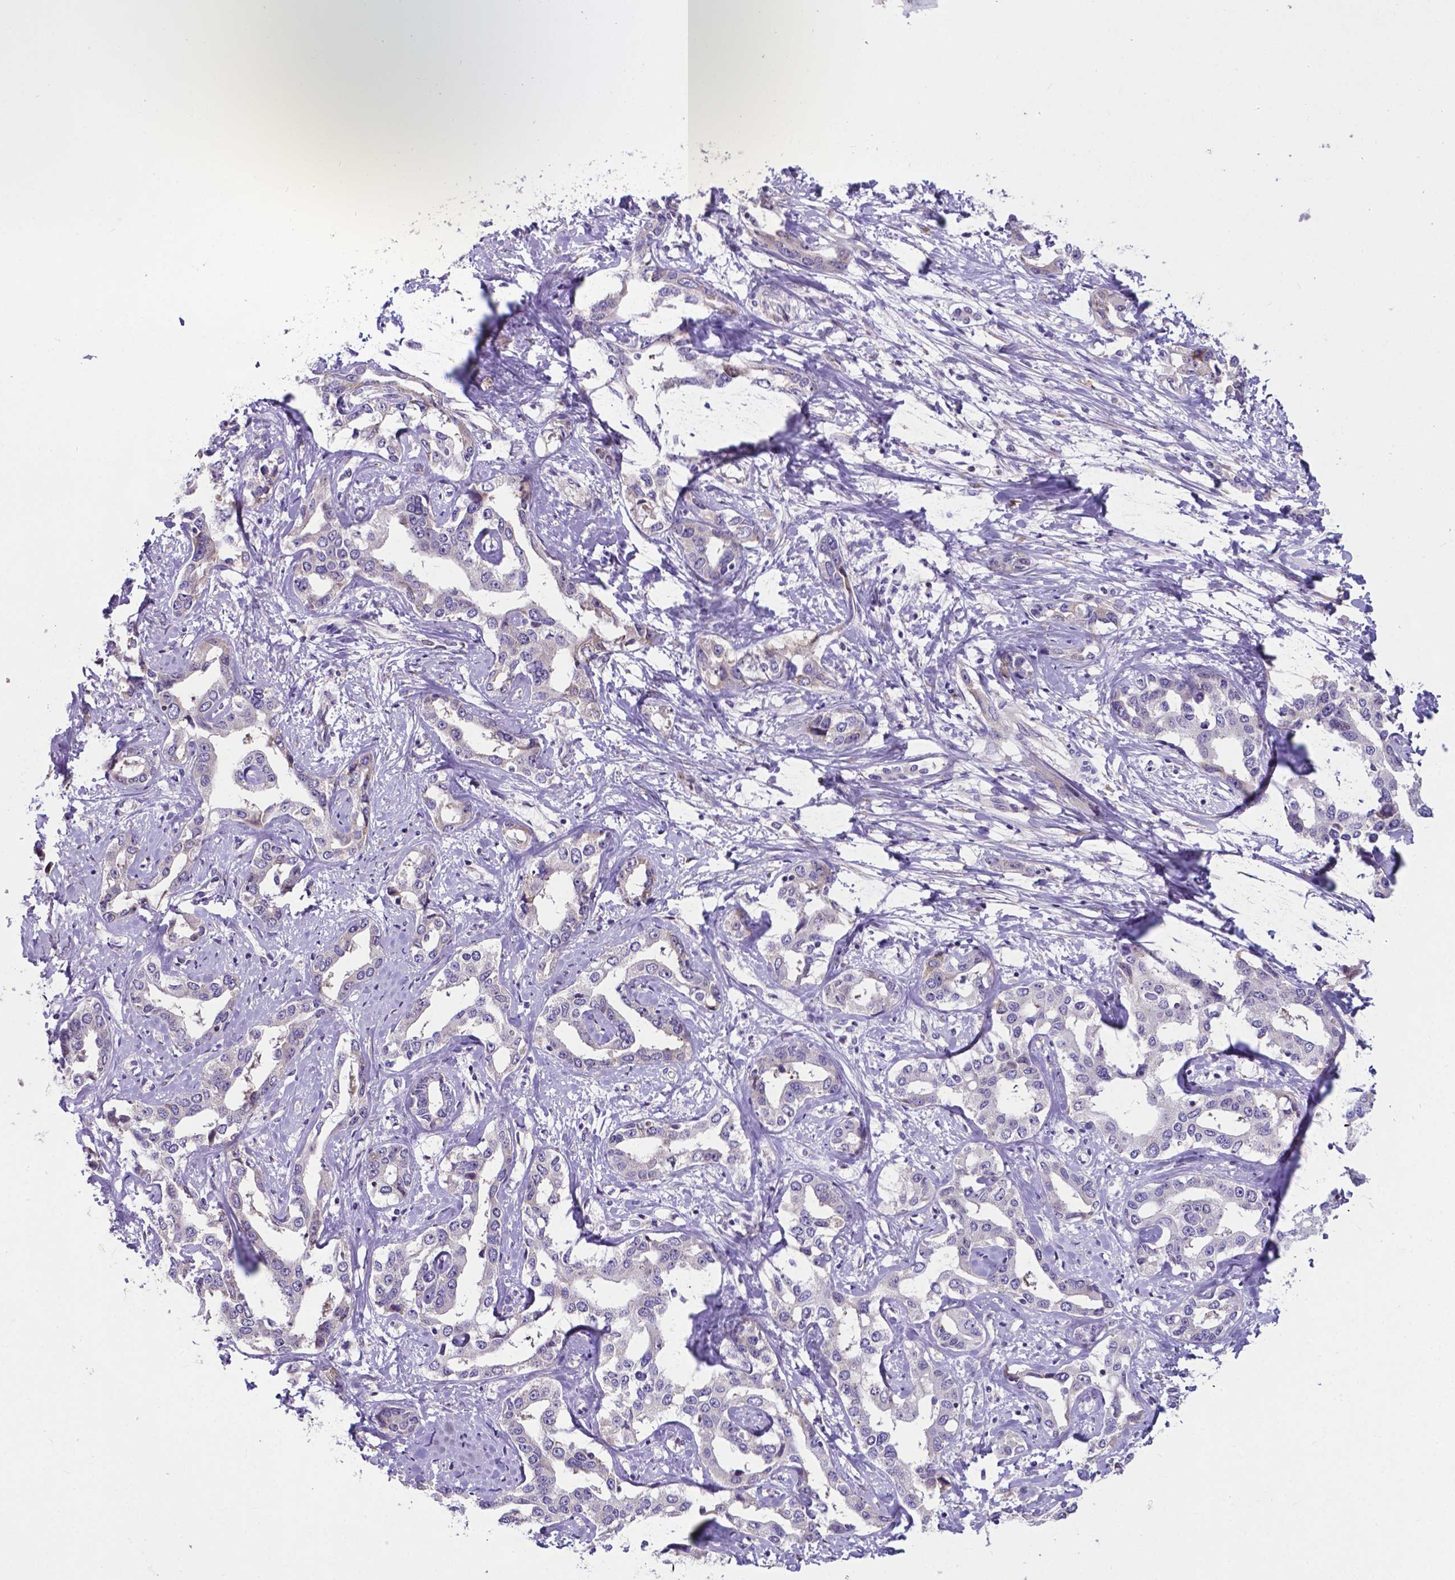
{"staining": {"intensity": "negative", "quantity": "none", "location": "none"}, "tissue": "liver cancer", "cell_type": "Tumor cells", "image_type": "cancer", "snomed": [{"axis": "morphology", "description": "Cholangiocarcinoma"}, {"axis": "topography", "description": "Liver"}], "caption": "DAB (3,3'-diaminobenzidine) immunohistochemical staining of liver cancer displays no significant positivity in tumor cells. (Stains: DAB IHC with hematoxylin counter stain, Microscopy: brightfield microscopy at high magnification).", "gene": "RPL6", "patient": {"sex": "male", "age": 59}}